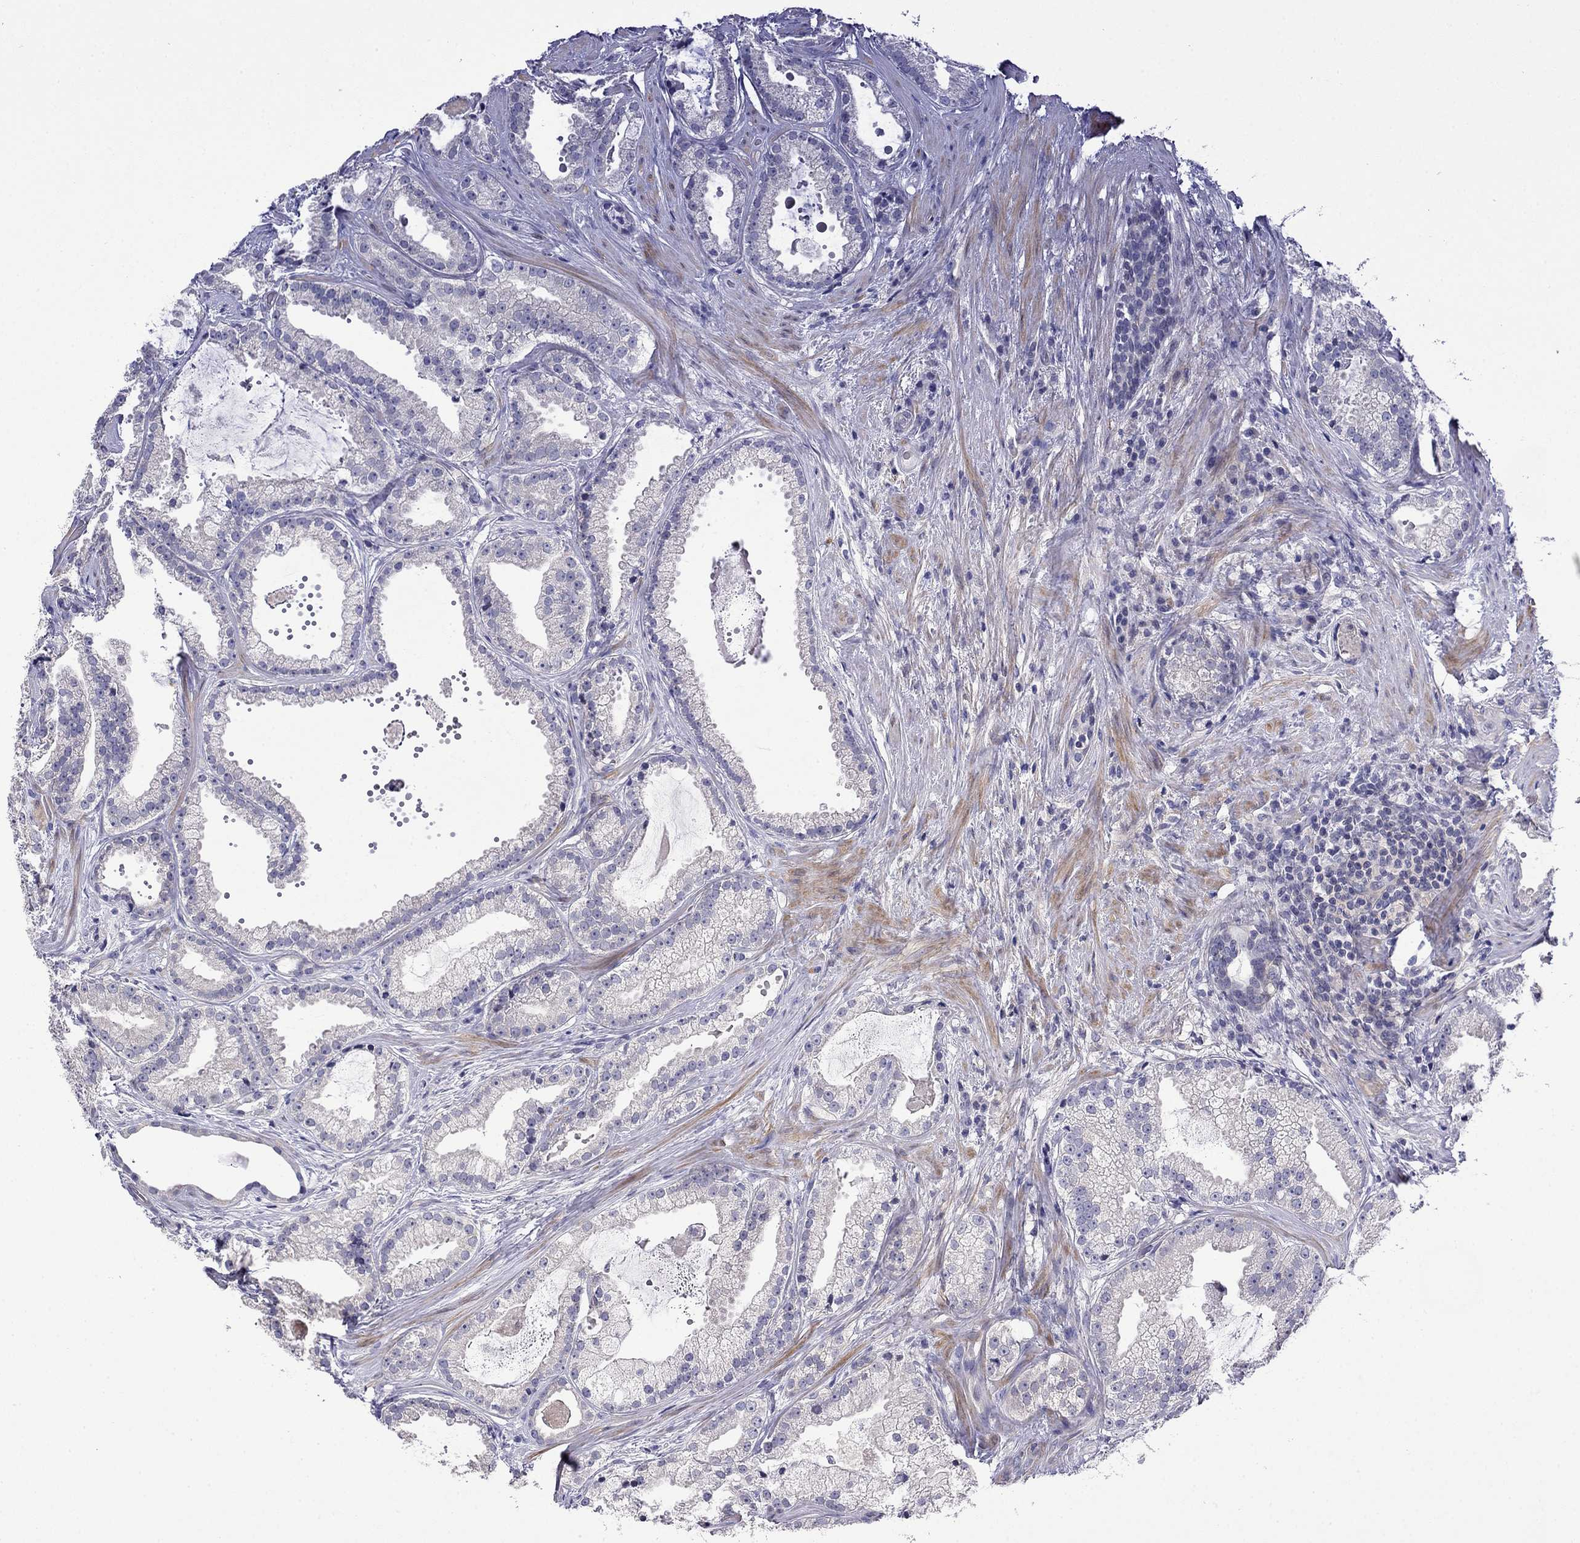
{"staining": {"intensity": "negative", "quantity": "none", "location": "none"}, "tissue": "prostate cancer", "cell_type": "Tumor cells", "image_type": "cancer", "snomed": [{"axis": "morphology", "description": "Adenocarcinoma, NOS"}, {"axis": "morphology", "description": "Adenocarcinoma, High grade"}, {"axis": "topography", "description": "Prostate"}], "caption": "Micrograph shows no significant protein expression in tumor cells of prostate adenocarcinoma (high-grade). Nuclei are stained in blue.", "gene": "PRR18", "patient": {"sex": "male", "age": 64}}